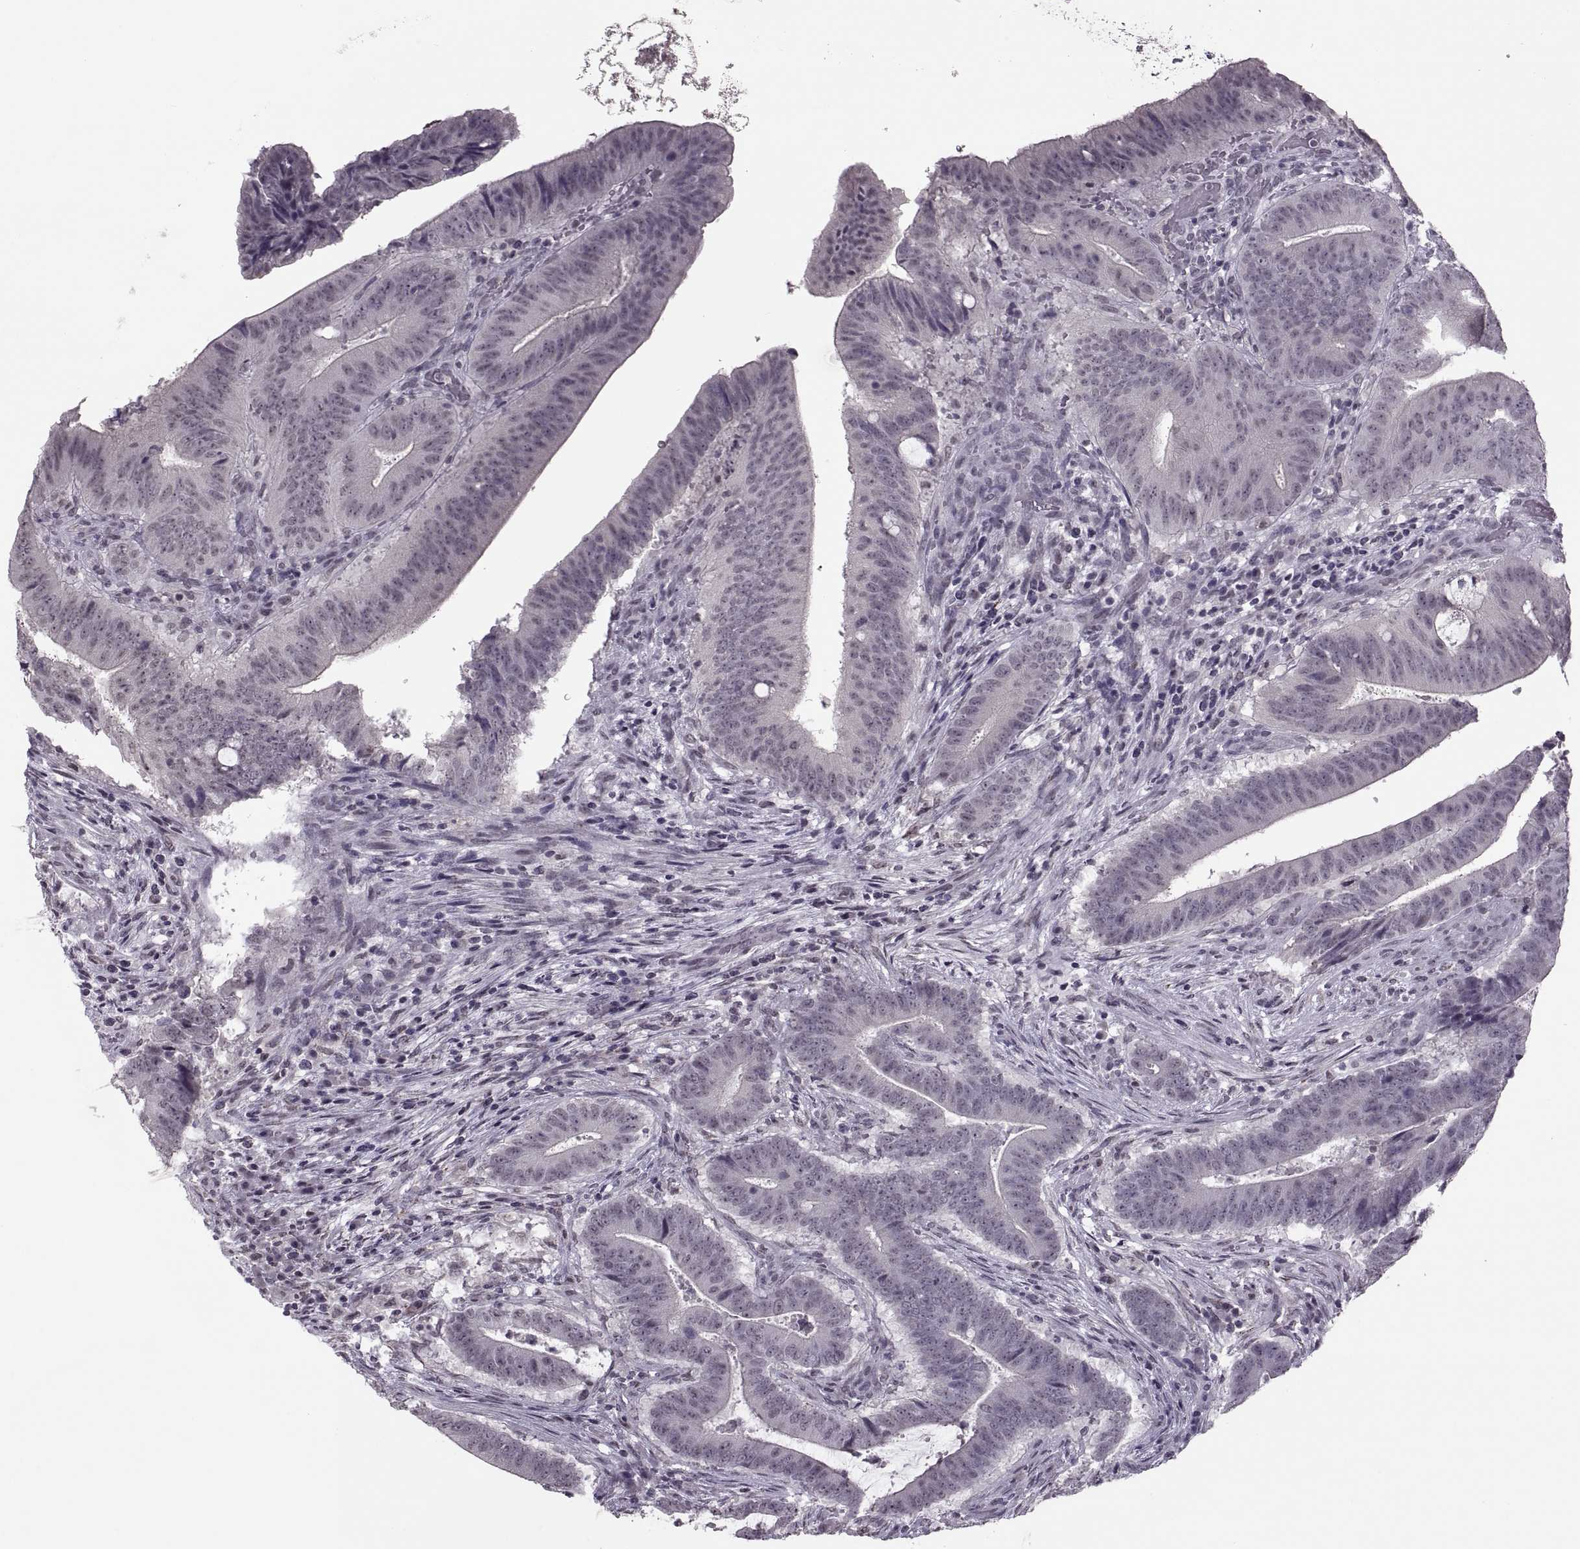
{"staining": {"intensity": "negative", "quantity": "none", "location": "none"}, "tissue": "colorectal cancer", "cell_type": "Tumor cells", "image_type": "cancer", "snomed": [{"axis": "morphology", "description": "Adenocarcinoma, NOS"}, {"axis": "topography", "description": "Colon"}], "caption": "The immunohistochemistry histopathology image has no significant positivity in tumor cells of colorectal cancer (adenocarcinoma) tissue.", "gene": "OTP", "patient": {"sex": "female", "age": 43}}